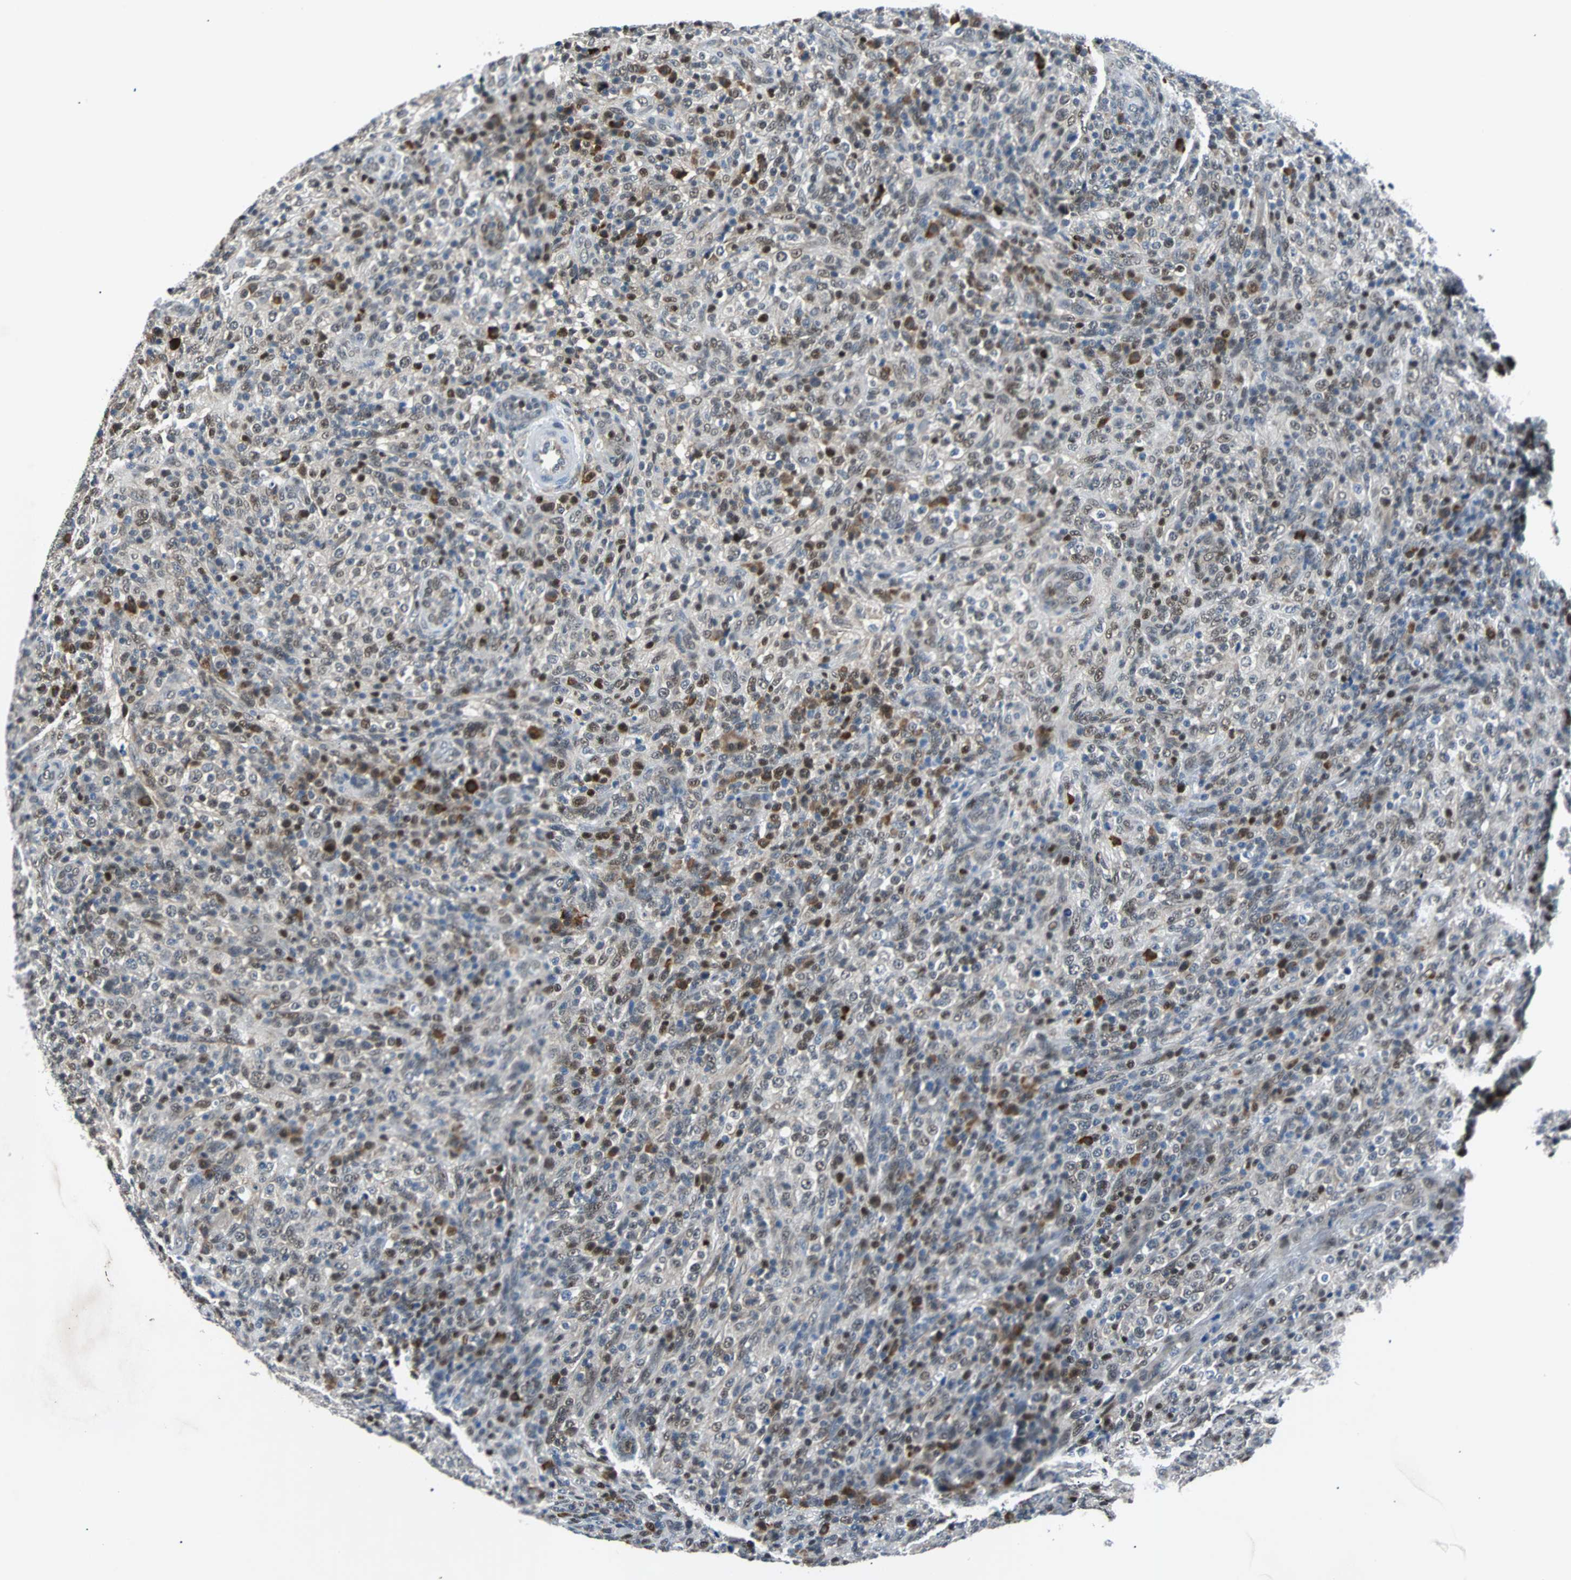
{"staining": {"intensity": "strong", "quantity": "25%-75%", "location": "nuclear"}, "tissue": "lymphoma", "cell_type": "Tumor cells", "image_type": "cancer", "snomed": [{"axis": "morphology", "description": "Malignant lymphoma, non-Hodgkin's type, High grade"}, {"axis": "topography", "description": "Lymph node"}], "caption": "Immunohistochemistry (IHC) photomicrograph of neoplastic tissue: high-grade malignant lymphoma, non-Hodgkin's type stained using immunohistochemistry (IHC) demonstrates high levels of strong protein expression localized specifically in the nuclear of tumor cells, appearing as a nuclear brown color.", "gene": "USP28", "patient": {"sex": "female", "age": 76}}